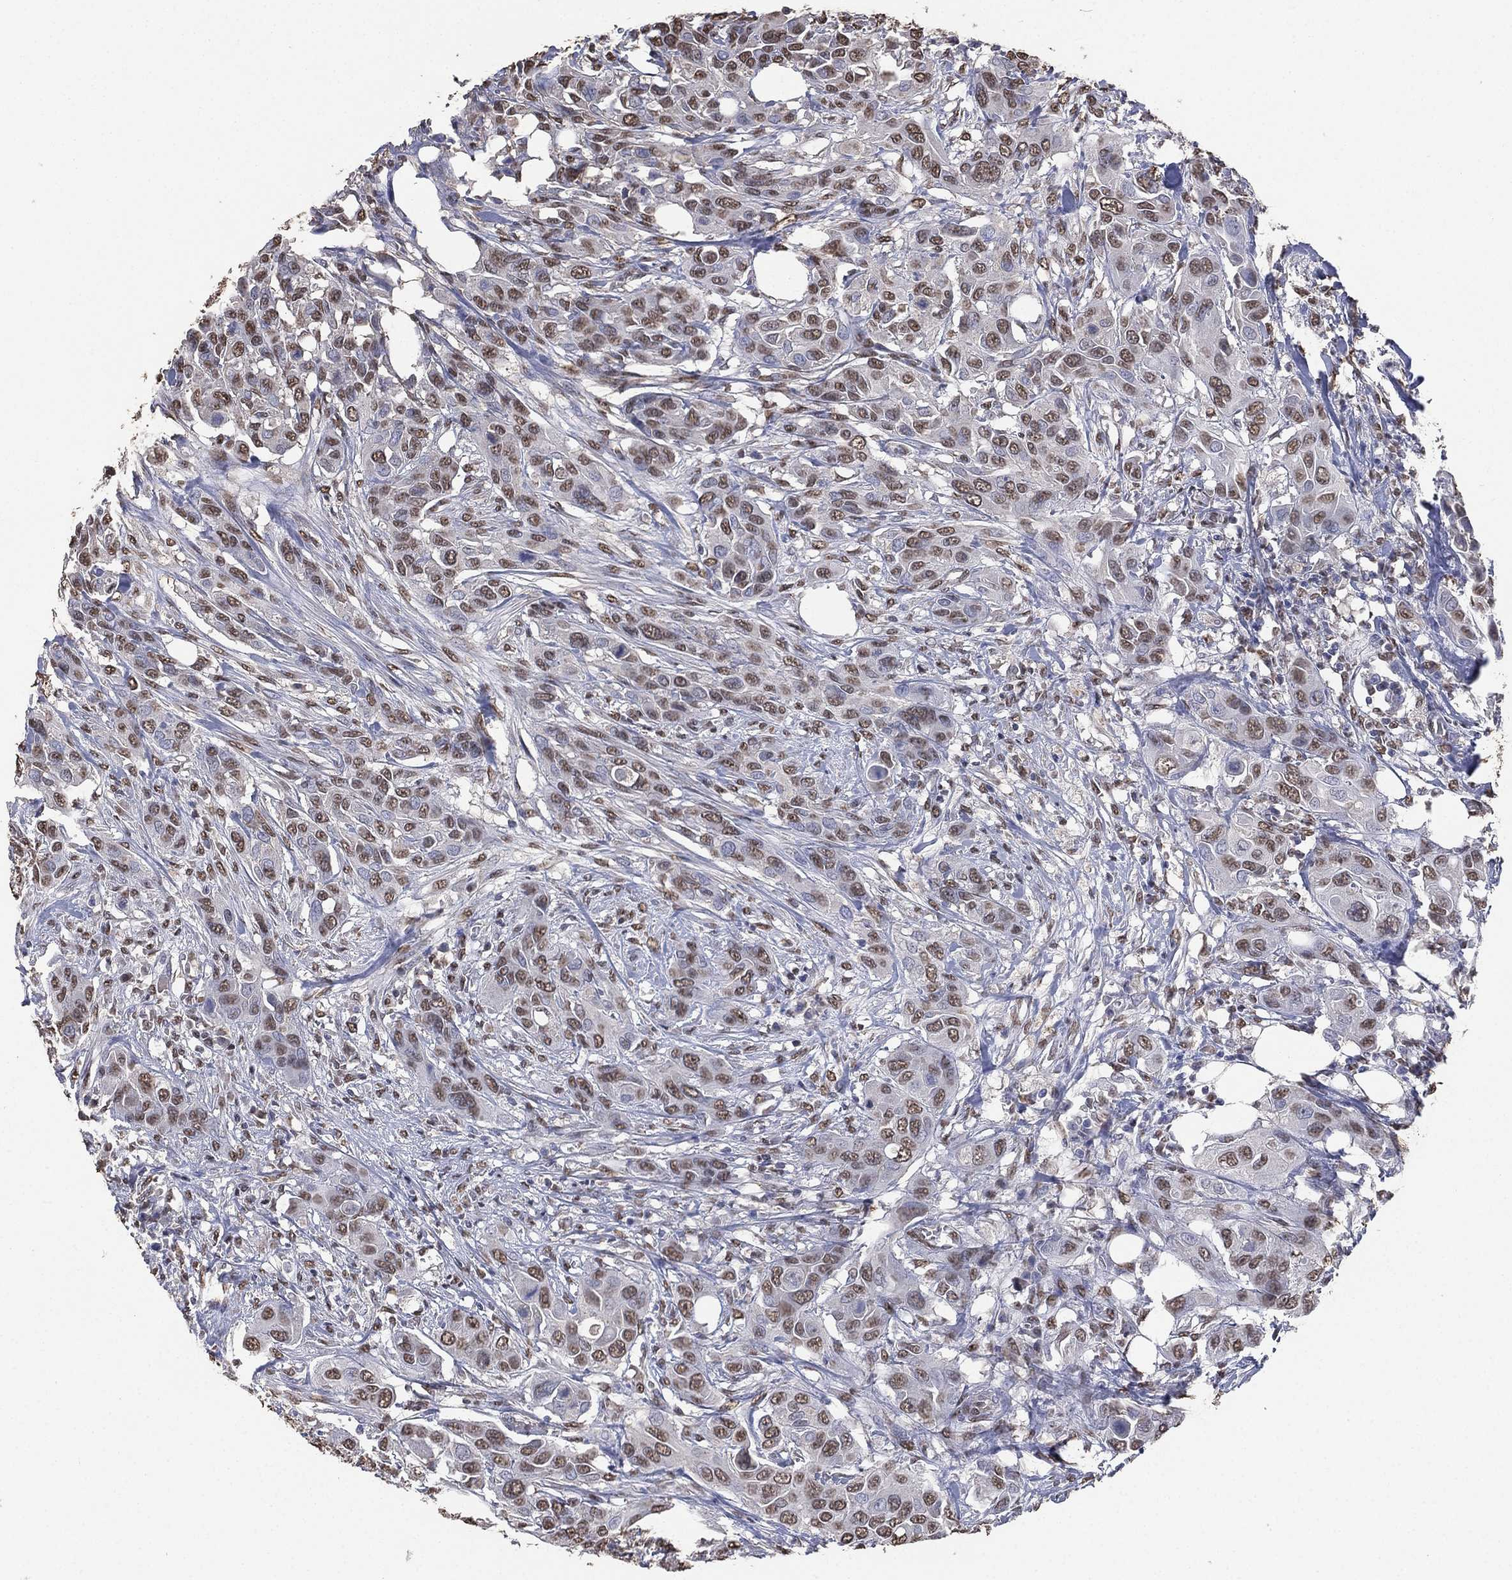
{"staining": {"intensity": "weak", "quantity": "25%-75%", "location": "nuclear"}, "tissue": "urothelial cancer", "cell_type": "Tumor cells", "image_type": "cancer", "snomed": [{"axis": "morphology", "description": "Urothelial carcinoma, NOS"}, {"axis": "morphology", "description": "Urothelial carcinoma, High grade"}, {"axis": "topography", "description": "Urinary bladder"}], "caption": "The photomicrograph displays a brown stain indicating the presence of a protein in the nuclear of tumor cells in transitional cell carcinoma.", "gene": "ALDH7A1", "patient": {"sex": "male", "age": 63}}